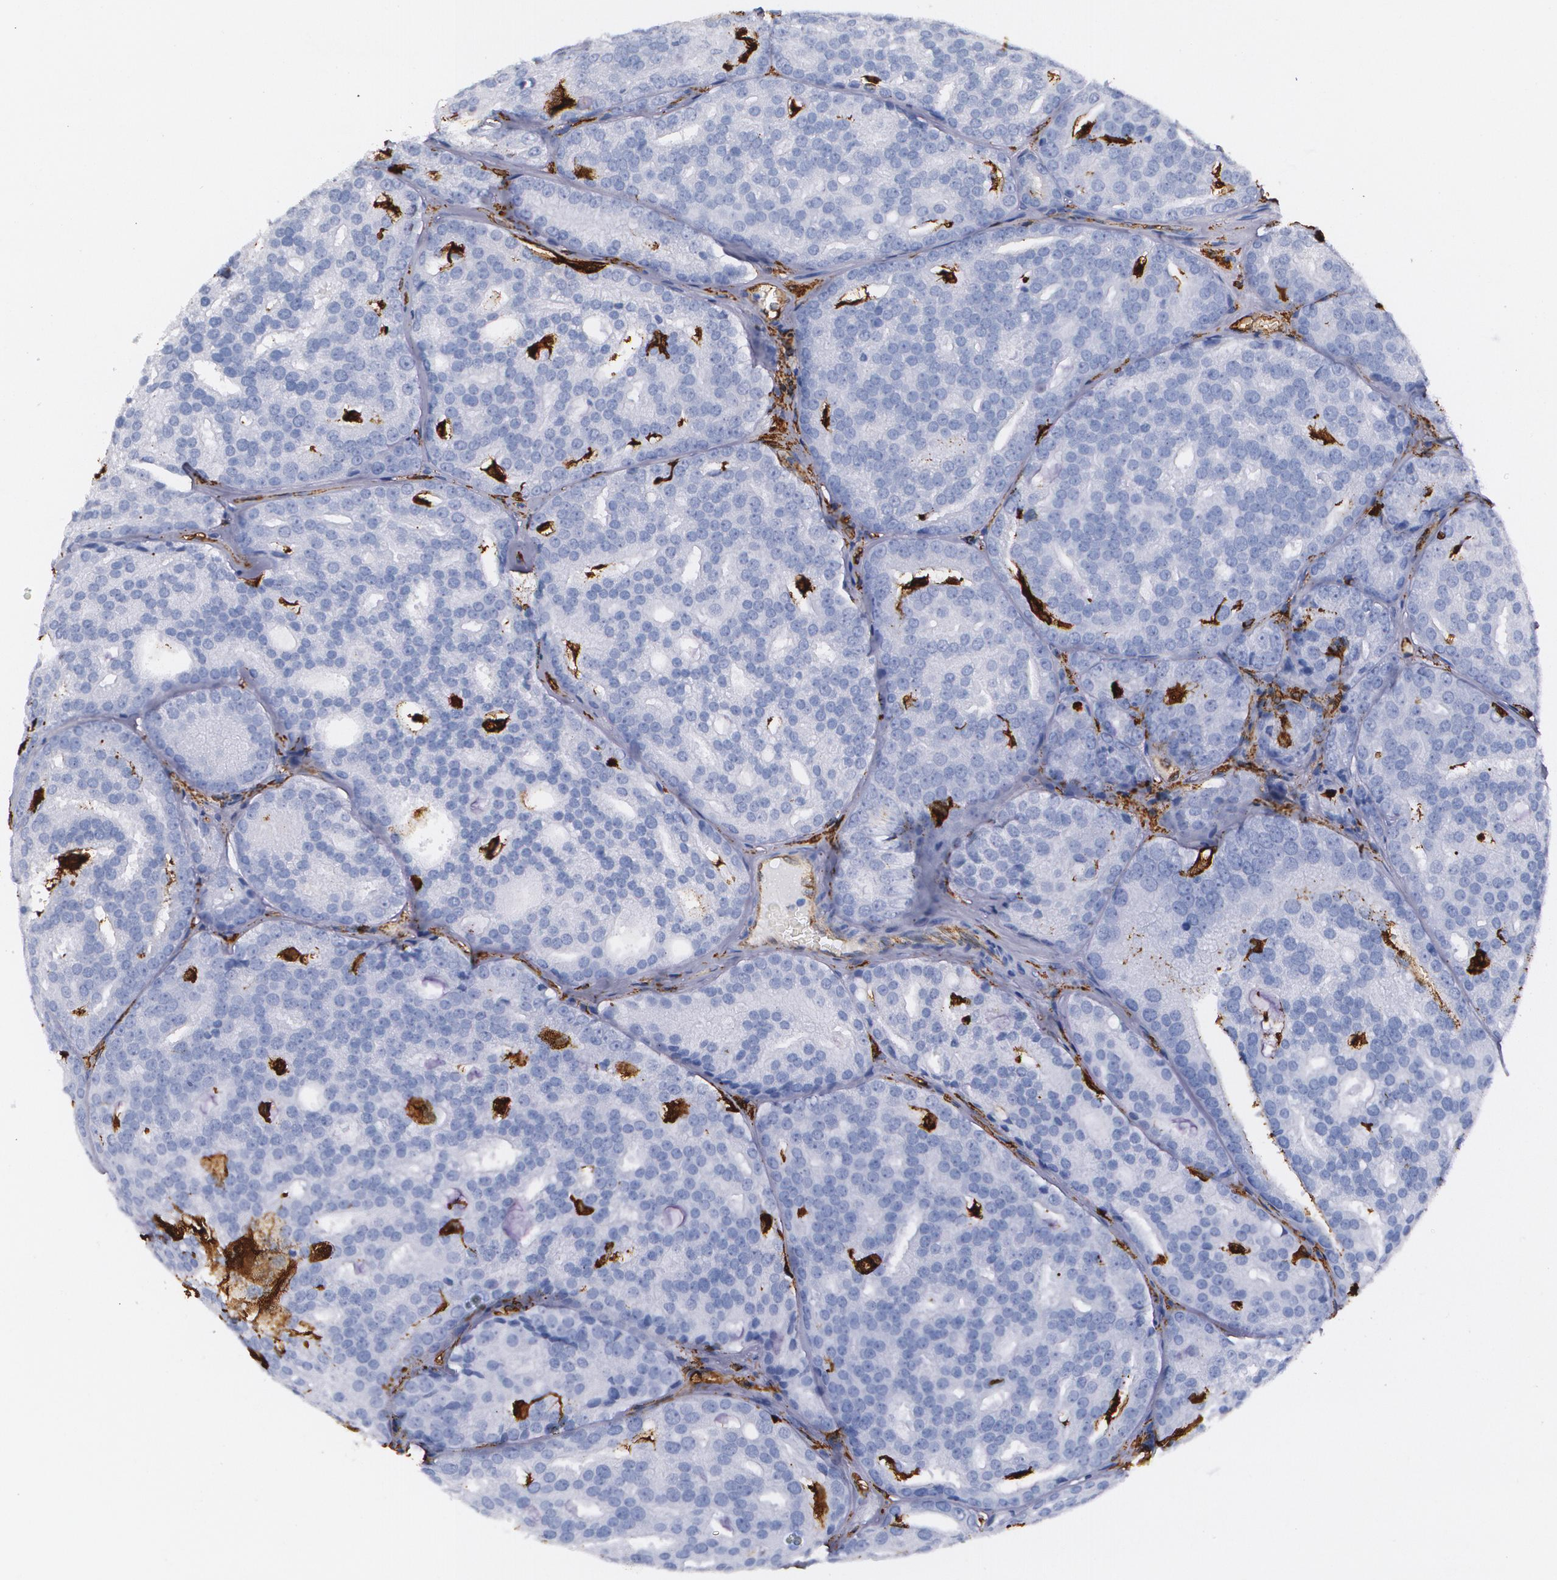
{"staining": {"intensity": "negative", "quantity": "none", "location": "none"}, "tissue": "prostate cancer", "cell_type": "Tumor cells", "image_type": "cancer", "snomed": [{"axis": "morphology", "description": "Adenocarcinoma, High grade"}, {"axis": "topography", "description": "Prostate"}], "caption": "High magnification brightfield microscopy of prostate cancer (high-grade adenocarcinoma) stained with DAB (3,3'-diaminobenzidine) (brown) and counterstained with hematoxylin (blue): tumor cells show no significant positivity.", "gene": "HLA-DRA", "patient": {"sex": "male", "age": 64}}